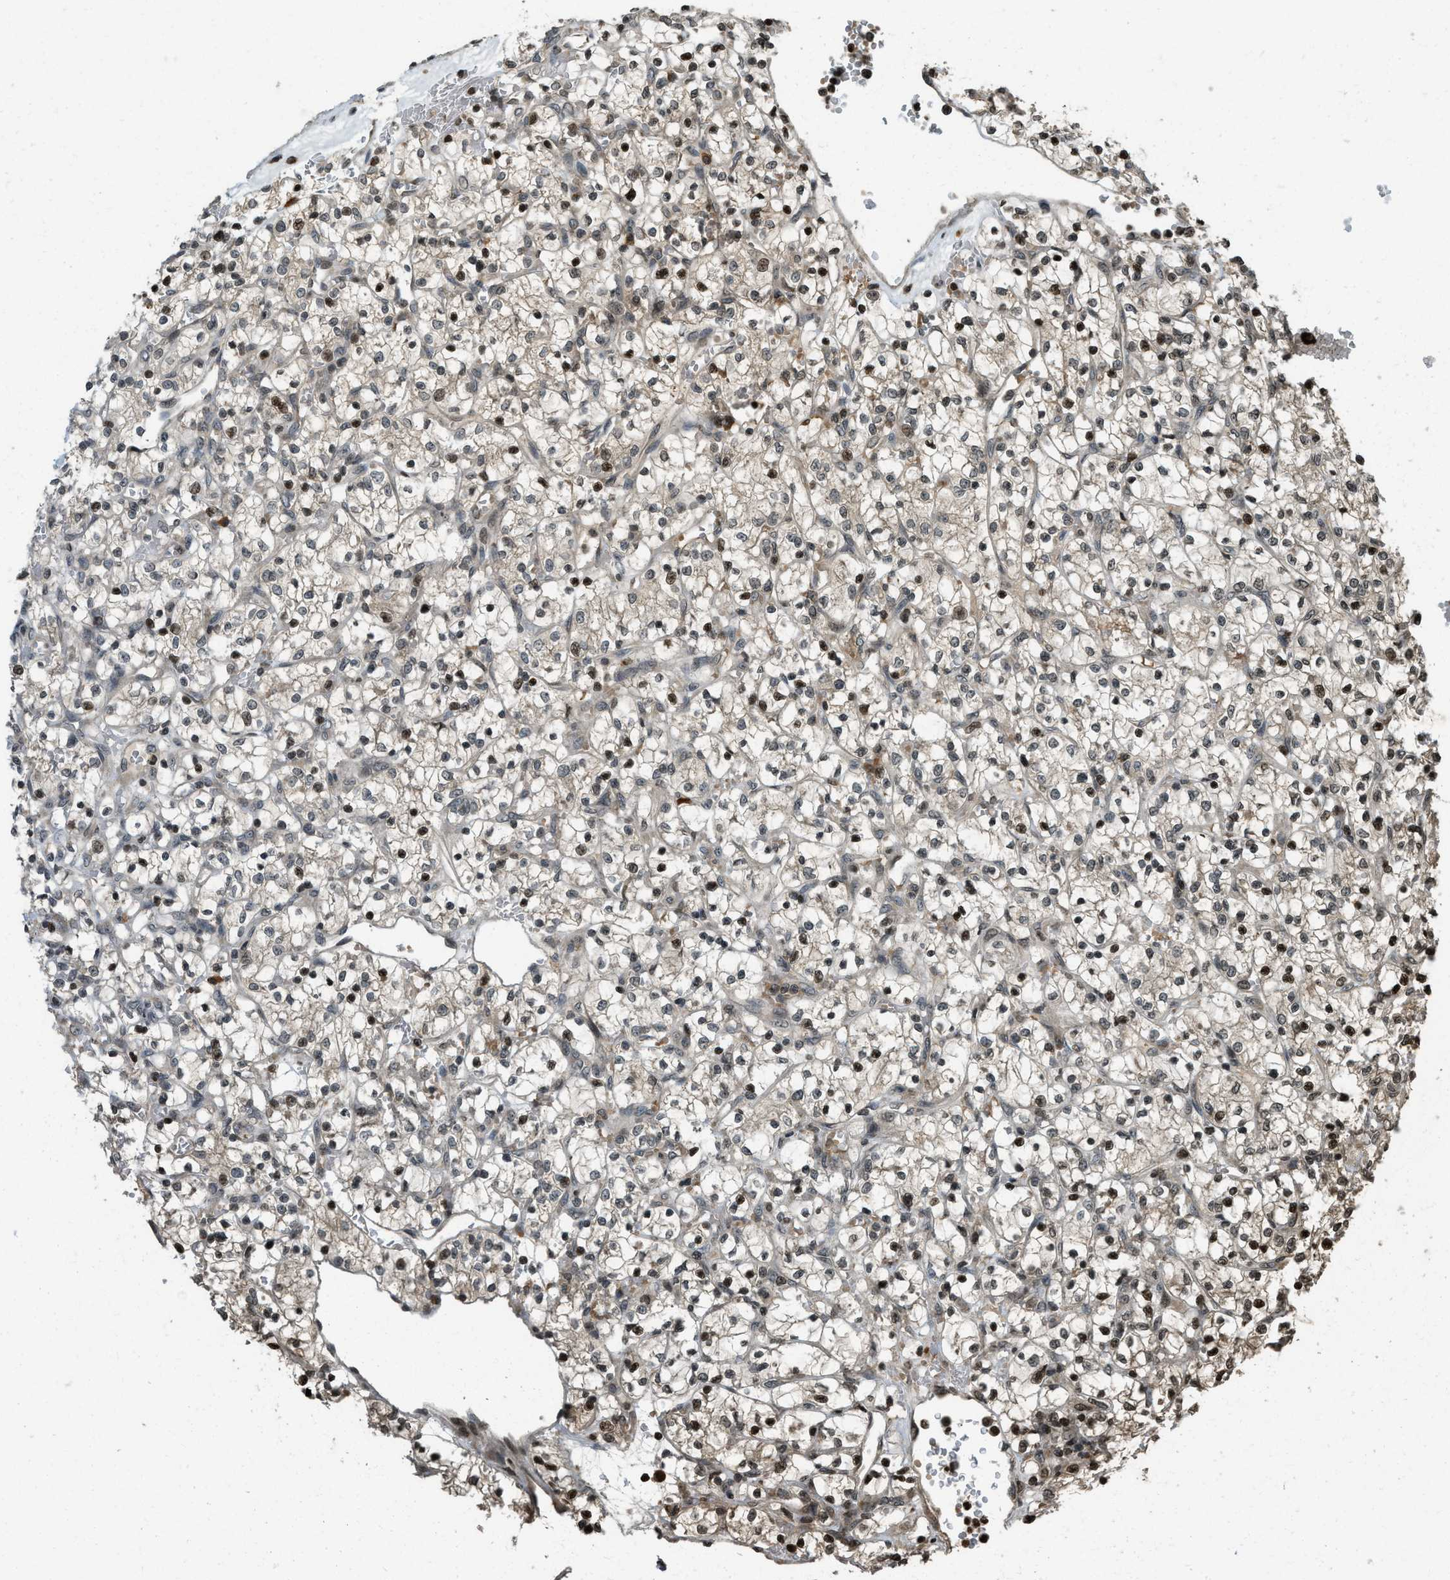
{"staining": {"intensity": "moderate", "quantity": "25%-75%", "location": "nuclear"}, "tissue": "renal cancer", "cell_type": "Tumor cells", "image_type": "cancer", "snomed": [{"axis": "morphology", "description": "Adenocarcinoma, NOS"}, {"axis": "topography", "description": "Kidney"}], "caption": "Immunohistochemistry image of renal cancer stained for a protein (brown), which shows medium levels of moderate nuclear expression in approximately 25%-75% of tumor cells.", "gene": "SIAH1", "patient": {"sex": "female", "age": 69}}